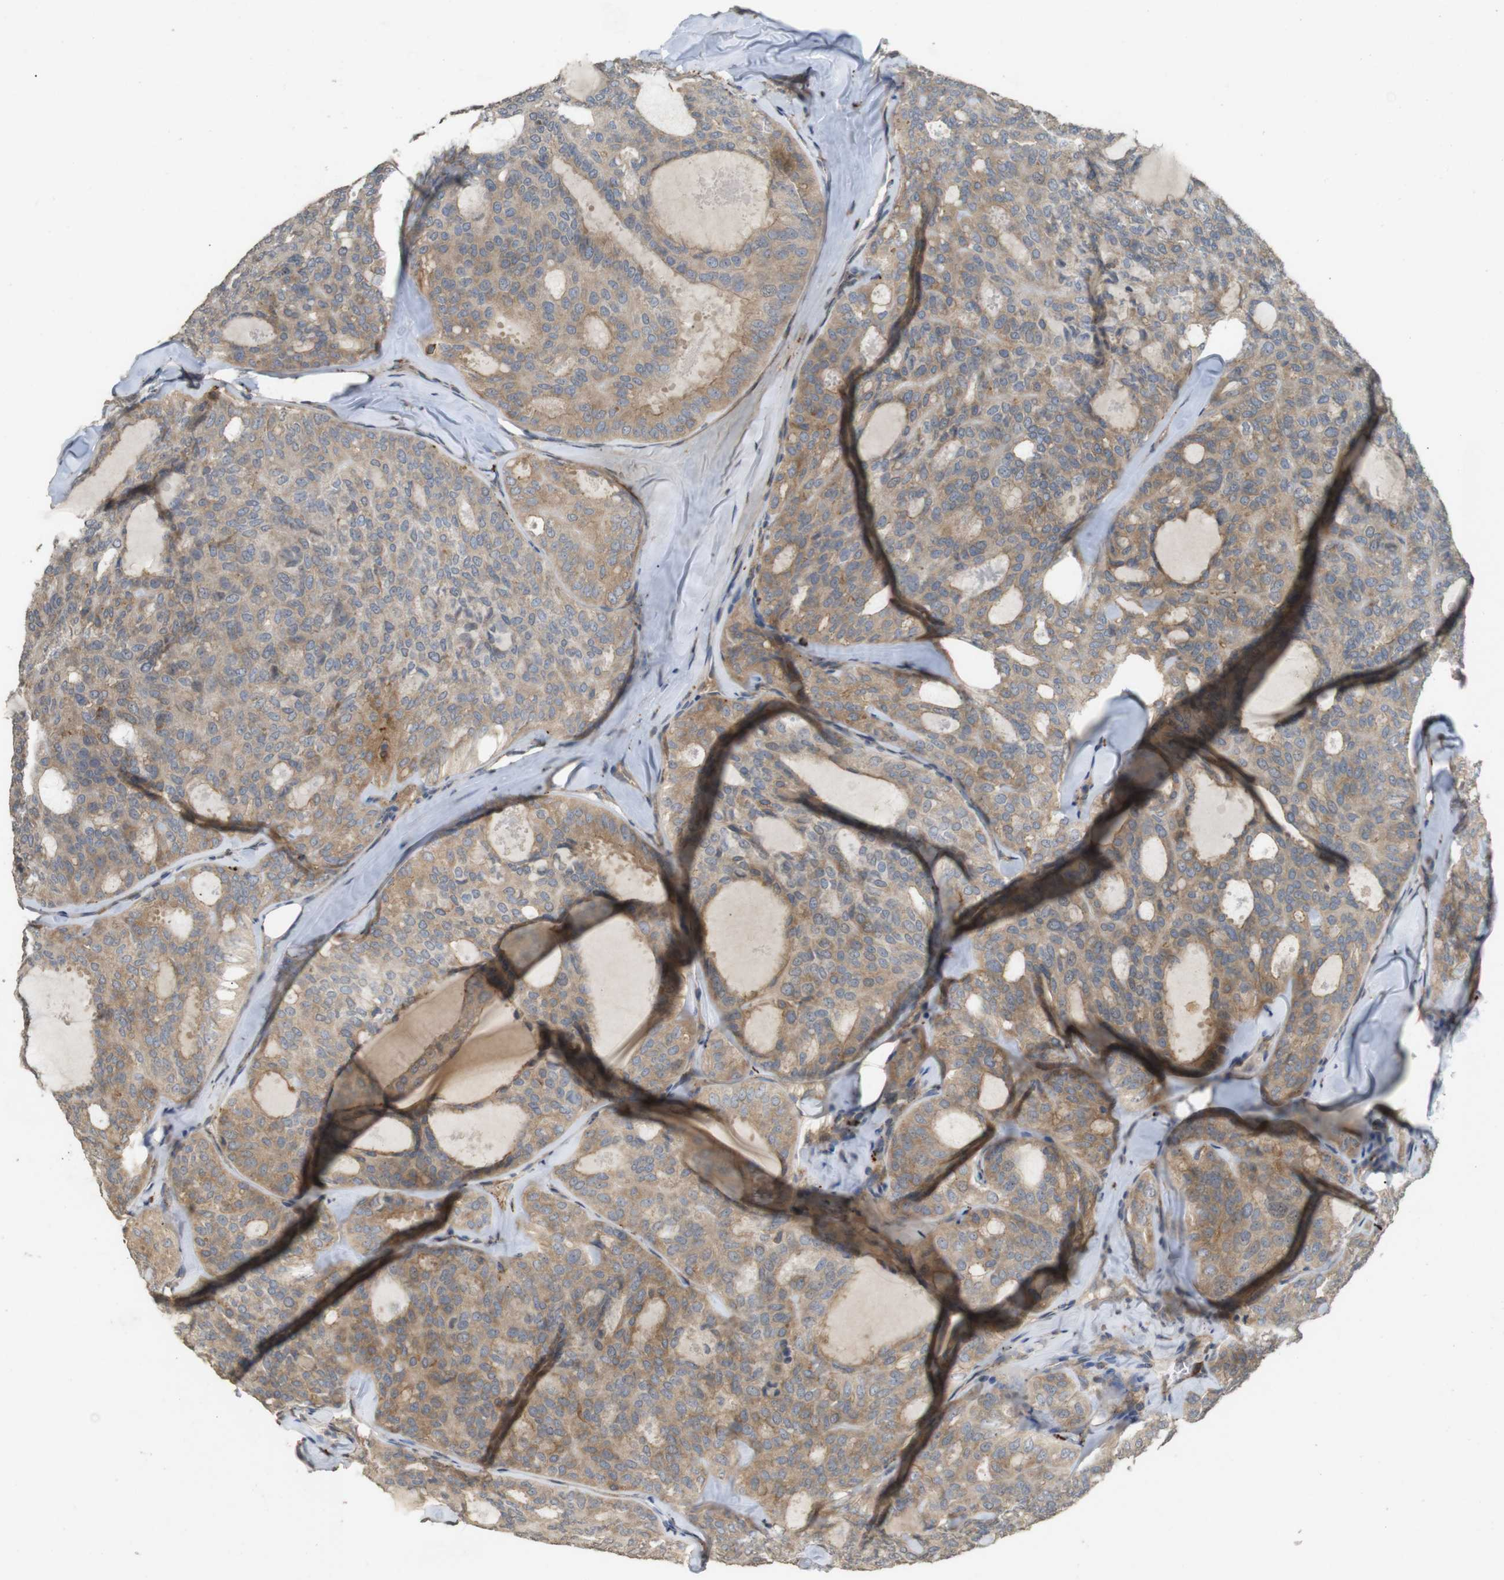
{"staining": {"intensity": "moderate", "quantity": ">75%", "location": "cytoplasmic/membranous"}, "tissue": "thyroid cancer", "cell_type": "Tumor cells", "image_type": "cancer", "snomed": [{"axis": "morphology", "description": "Follicular adenoma carcinoma, NOS"}, {"axis": "topography", "description": "Thyroid gland"}], "caption": "DAB immunohistochemical staining of follicular adenoma carcinoma (thyroid) displays moderate cytoplasmic/membranous protein positivity in about >75% of tumor cells.", "gene": "KSR1", "patient": {"sex": "male", "age": 75}}